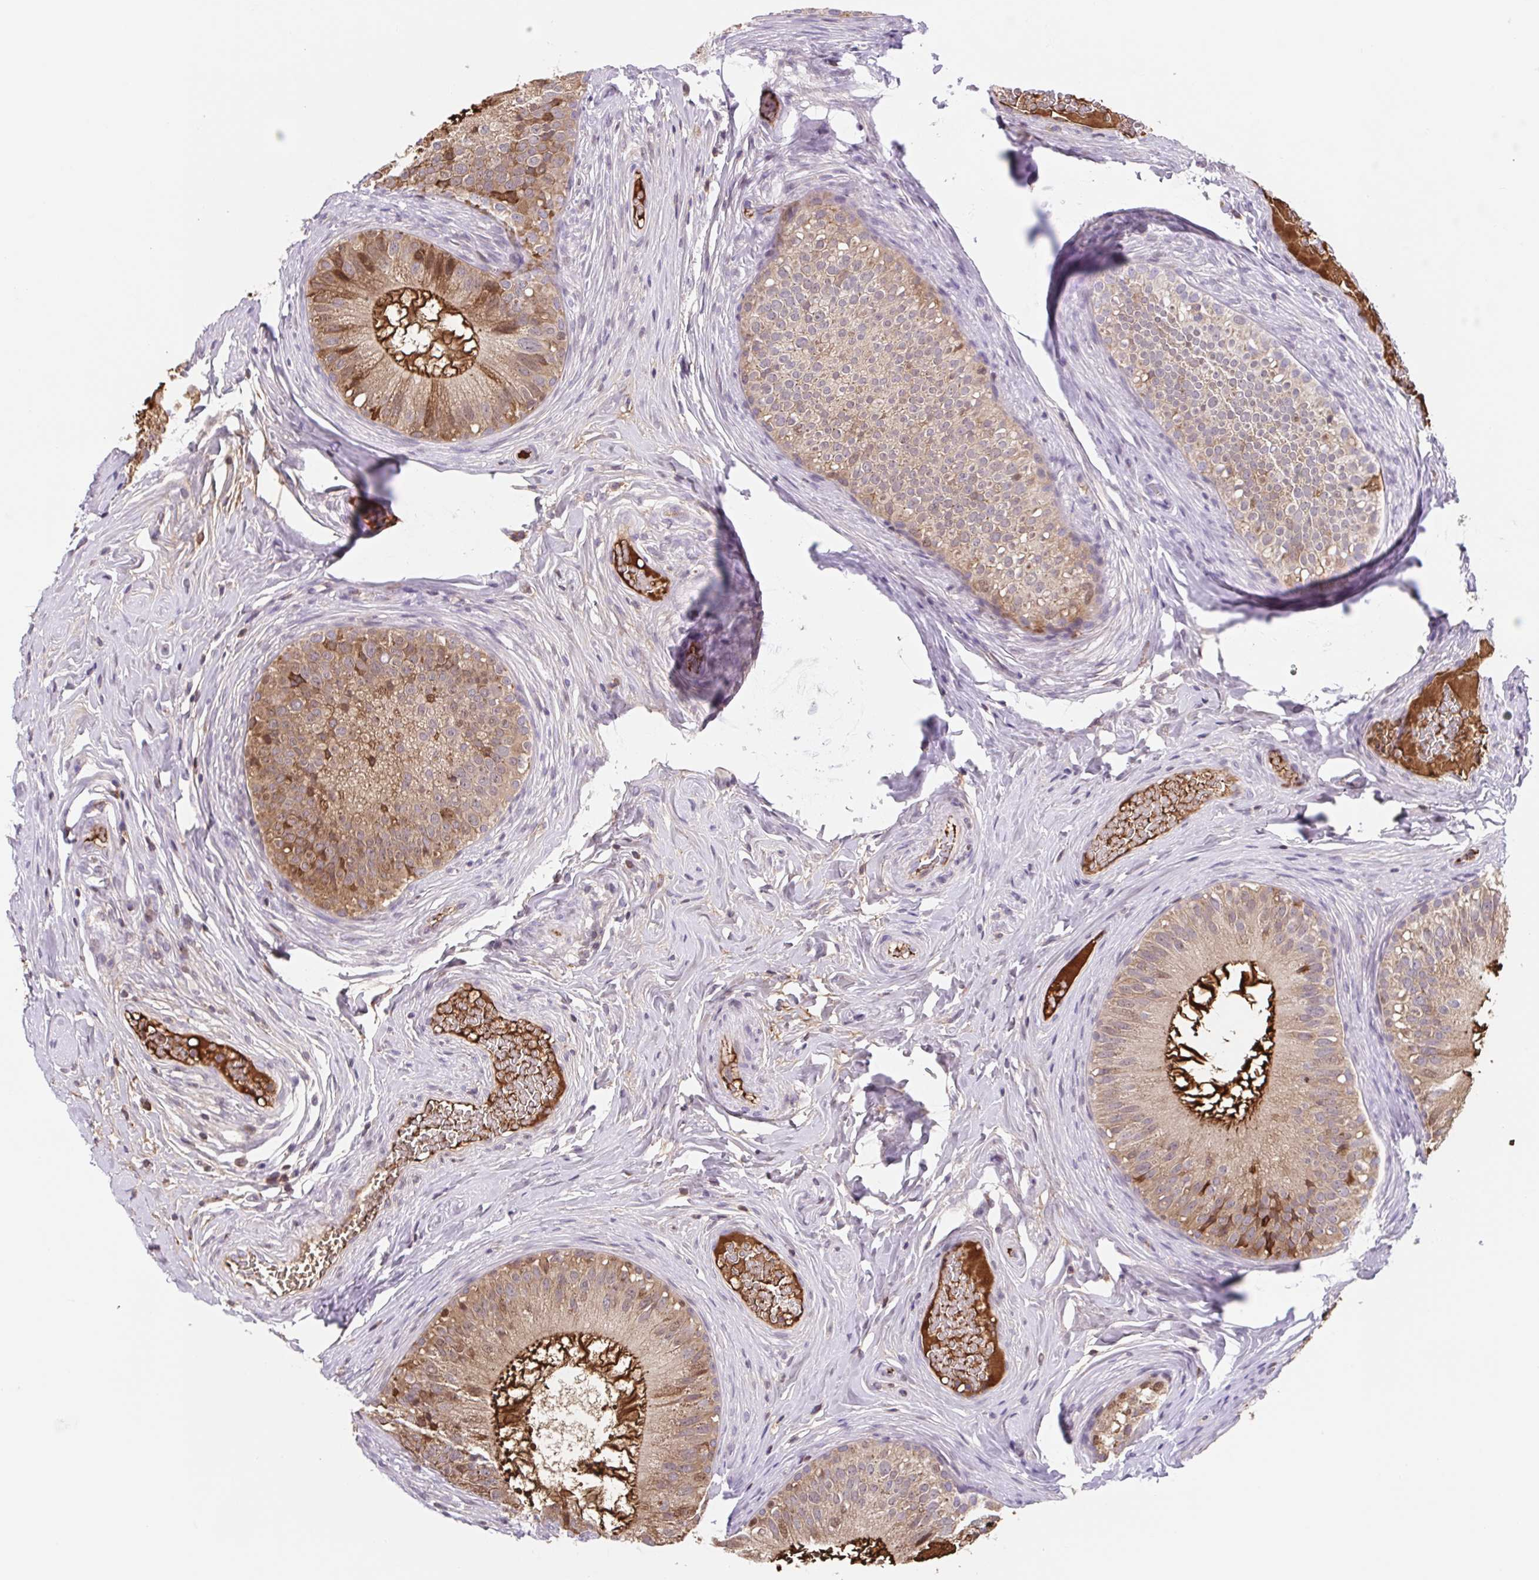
{"staining": {"intensity": "strong", "quantity": "25%-75%", "location": "cytoplasmic/membranous"}, "tissue": "epididymis", "cell_type": "Glandular cells", "image_type": "normal", "snomed": [{"axis": "morphology", "description": "Normal tissue, NOS"}, {"axis": "topography", "description": "Epididymis"}], "caption": "Glandular cells reveal high levels of strong cytoplasmic/membranous positivity in approximately 25%-75% of cells in benign epididymis. Using DAB (brown) and hematoxylin (blue) stains, captured at high magnification using brightfield microscopy.", "gene": "TPRG1", "patient": {"sex": "male", "age": 34}}